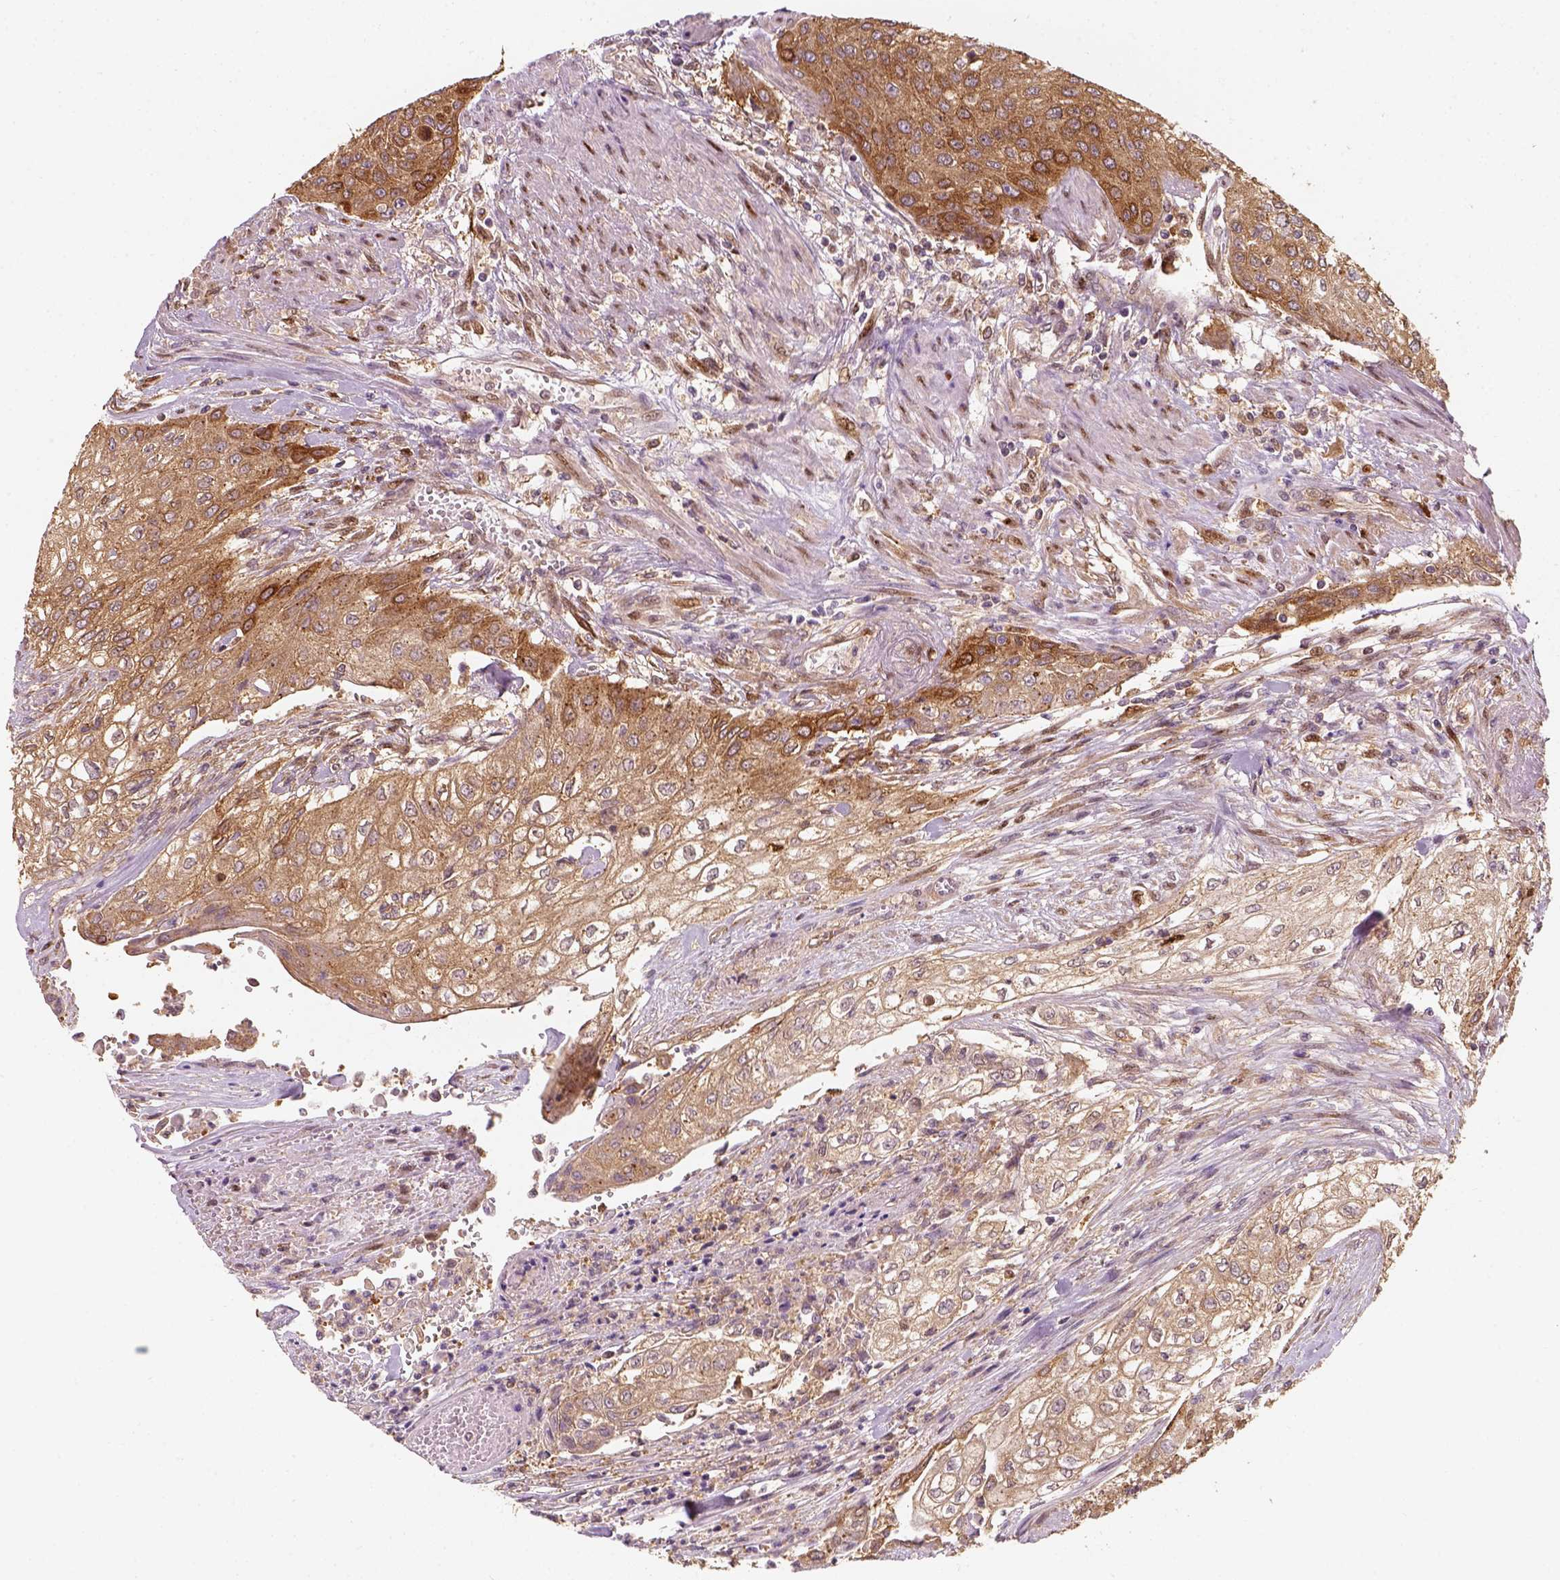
{"staining": {"intensity": "moderate", "quantity": ">75%", "location": "cytoplasmic/membranous,nuclear"}, "tissue": "urothelial cancer", "cell_type": "Tumor cells", "image_type": "cancer", "snomed": [{"axis": "morphology", "description": "Urothelial carcinoma, High grade"}, {"axis": "topography", "description": "Urinary bladder"}], "caption": "Immunohistochemistry staining of high-grade urothelial carcinoma, which exhibits medium levels of moderate cytoplasmic/membranous and nuclear positivity in about >75% of tumor cells indicating moderate cytoplasmic/membranous and nuclear protein staining. The staining was performed using DAB (brown) for protein detection and nuclei were counterstained in hematoxylin (blue).", "gene": "SQSTM1", "patient": {"sex": "male", "age": 62}}